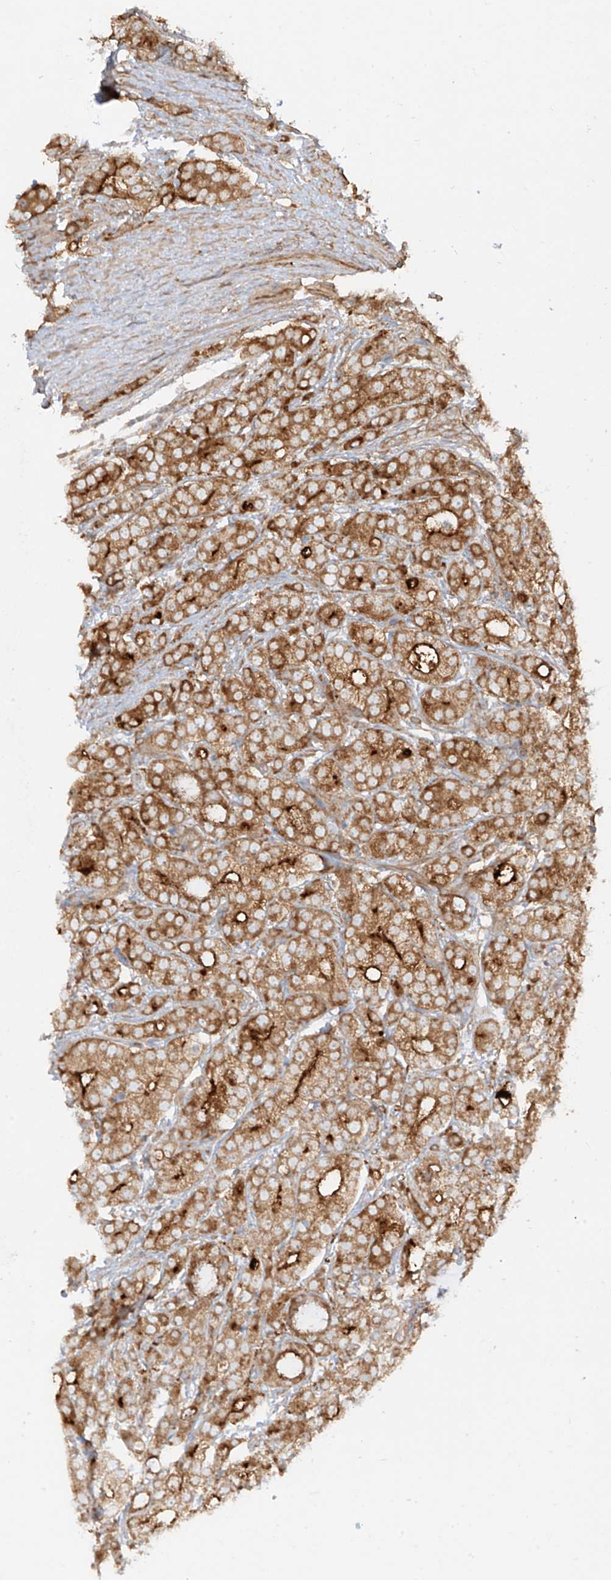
{"staining": {"intensity": "strong", "quantity": ">75%", "location": "cytoplasmic/membranous"}, "tissue": "prostate cancer", "cell_type": "Tumor cells", "image_type": "cancer", "snomed": [{"axis": "morphology", "description": "Adenocarcinoma, High grade"}, {"axis": "topography", "description": "Prostate"}], "caption": "Immunohistochemical staining of human high-grade adenocarcinoma (prostate) demonstrates high levels of strong cytoplasmic/membranous staining in about >75% of tumor cells. (brown staining indicates protein expression, while blue staining denotes nuclei).", "gene": "CCDC115", "patient": {"sex": "male", "age": 57}}